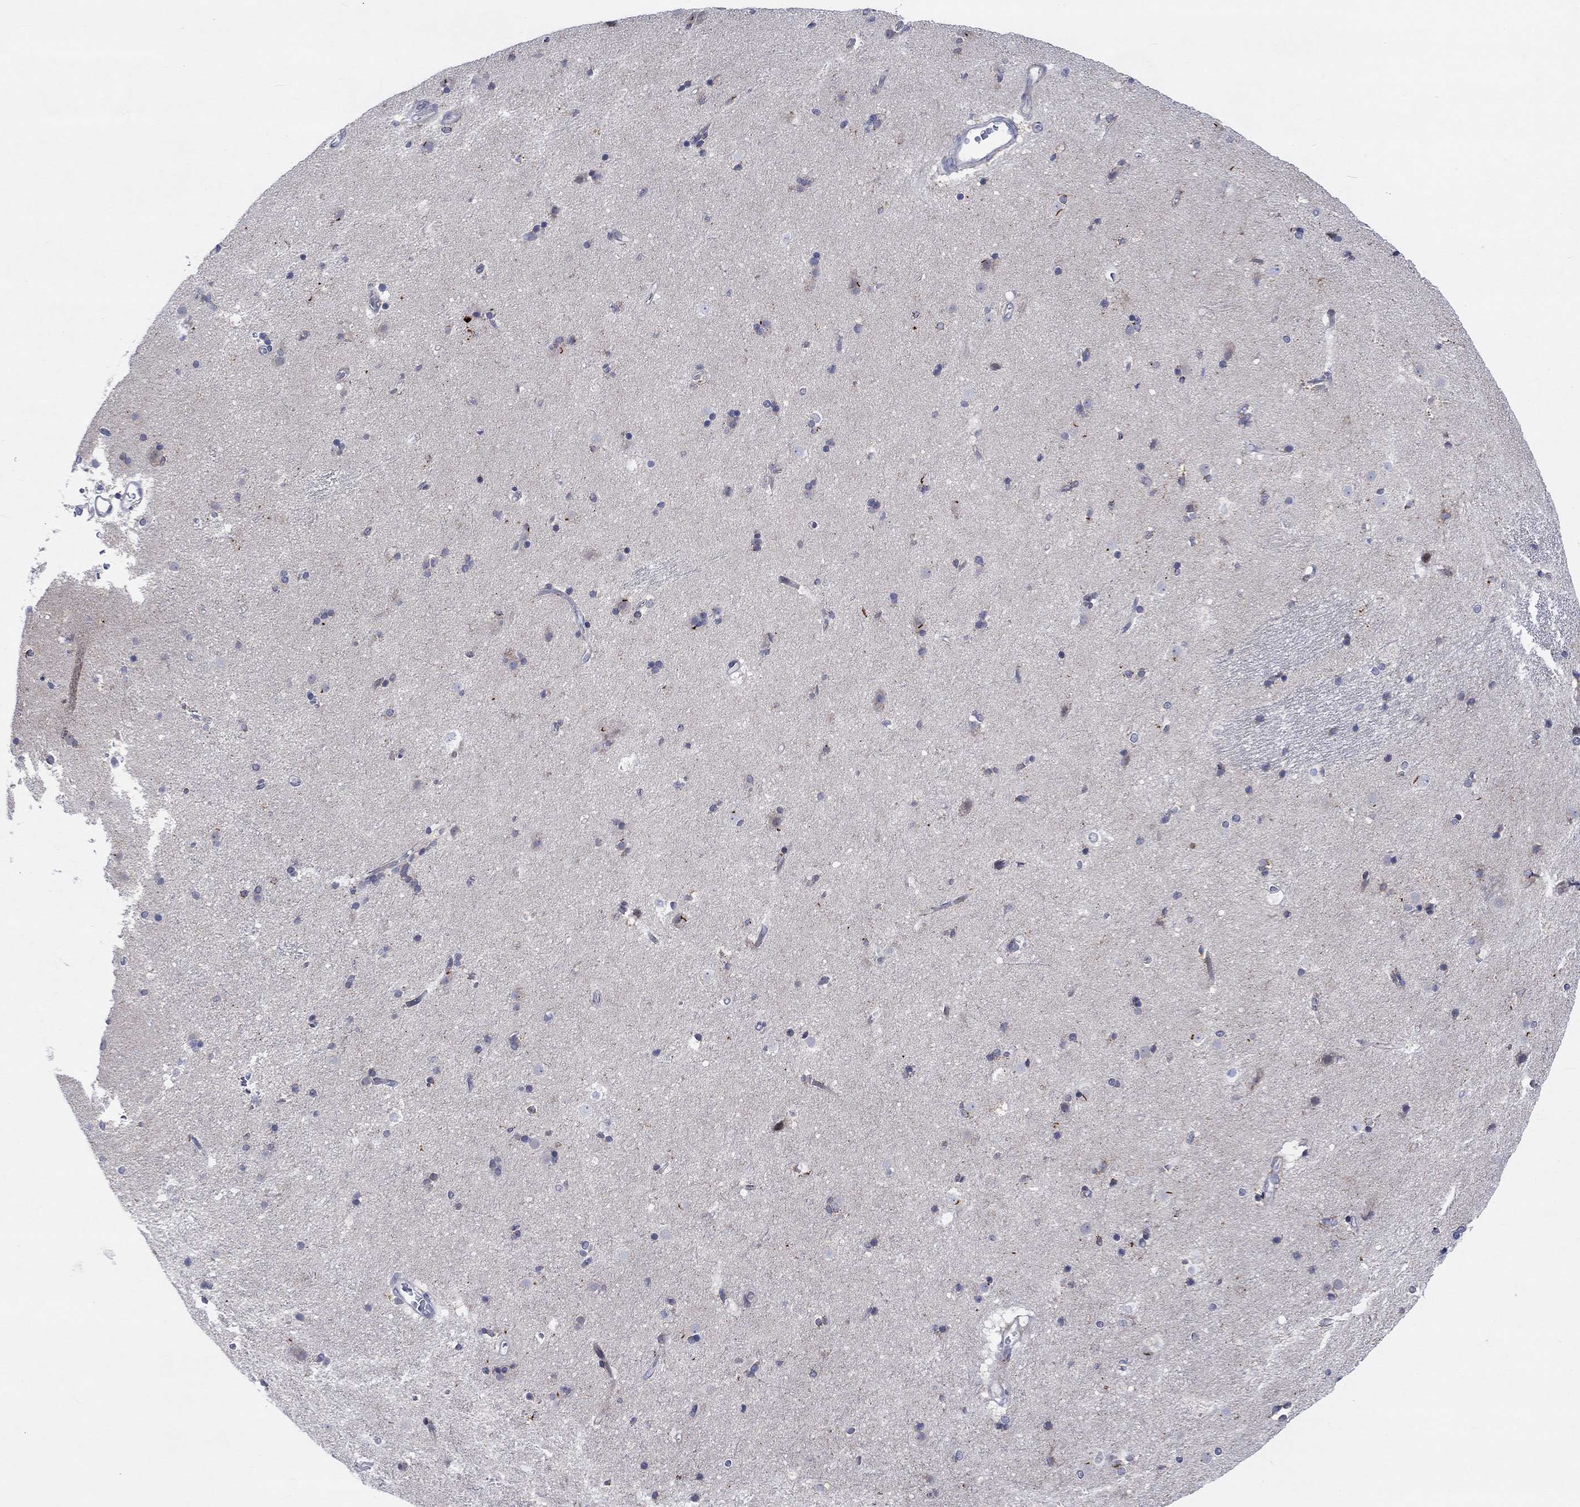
{"staining": {"intensity": "negative", "quantity": "none", "location": "none"}, "tissue": "caudate", "cell_type": "Glial cells", "image_type": "normal", "snomed": [{"axis": "morphology", "description": "Normal tissue, NOS"}, {"axis": "topography", "description": "Lateral ventricle wall"}], "caption": "Protein analysis of unremarkable caudate exhibits no significant positivity in glial cells. (DAB immunohistochemistry (IHC) visualized using brightfield microscopy, high magnification).", "gene": "SLC35F2", "patient": {"sex": "female", "age": 71}}